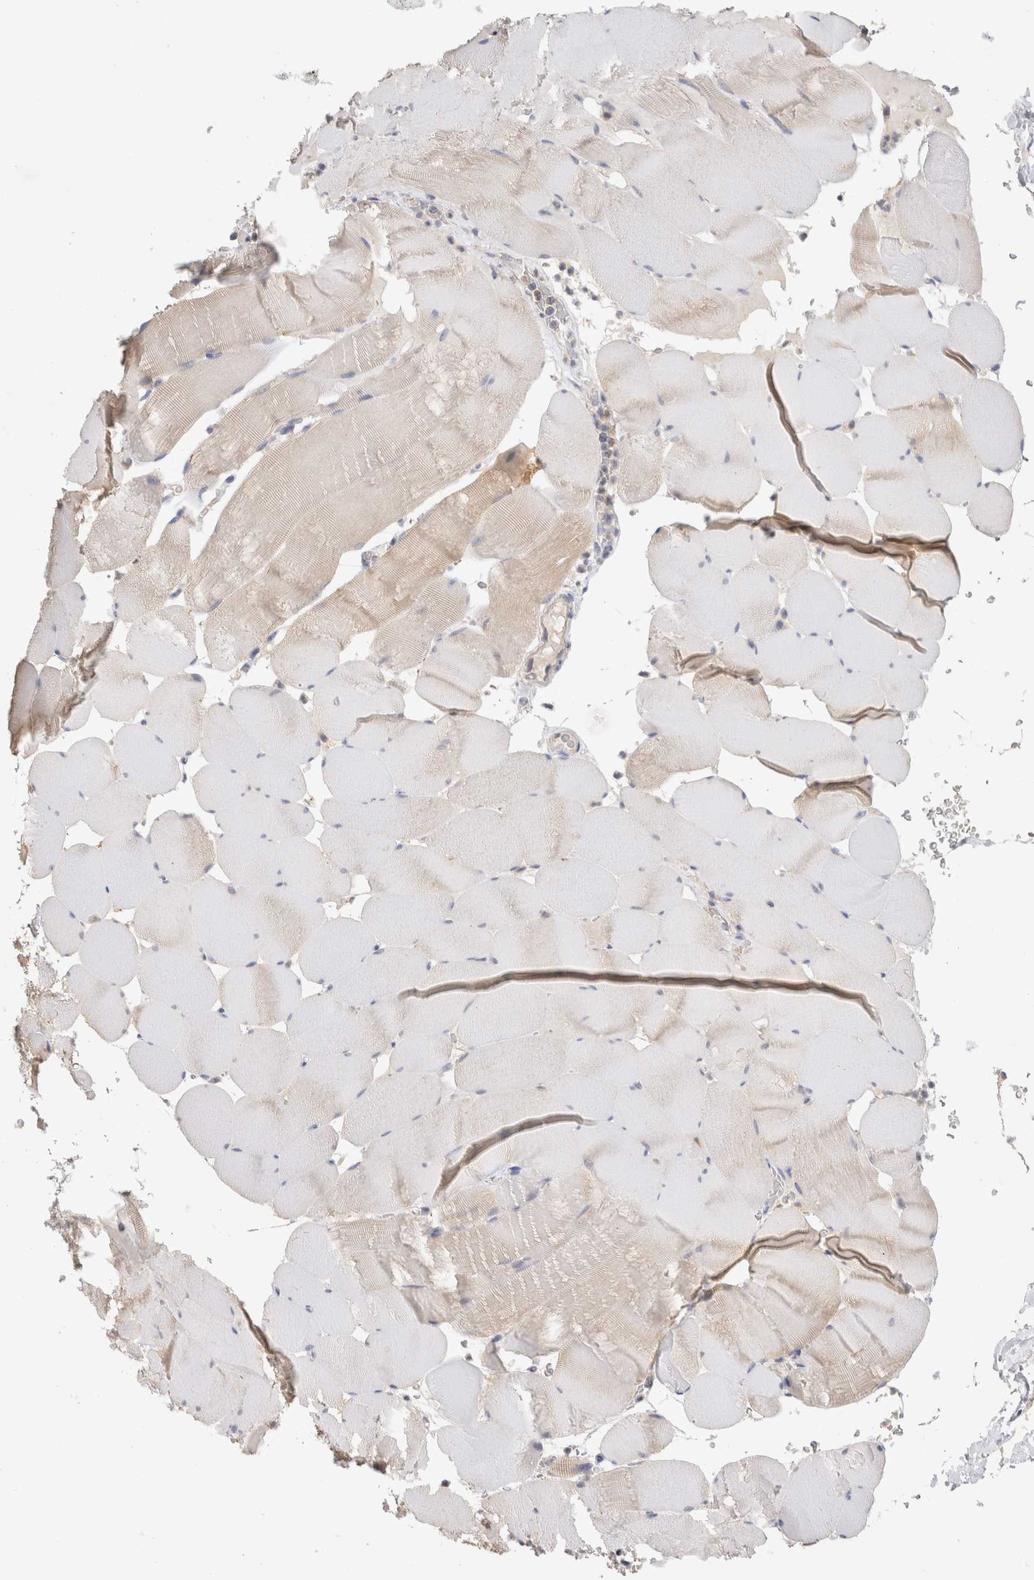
{"staining": {"intensity": "weak", "quantity": "25%-75%", "location": "cytoplasmic/membranous"}, "tissue": "skeletal muscle", "cell_type": "Myocytes", "image_type": "normal", "snomed": [{"axis": "morphology", "description": "Normal tissue, NOS"}, {"axis": "topography", "description": "Skeletal muscle"}], "caption": "Weak cytoplasmic/membranous staining for a protein is appreciated in approximately 25%-75% of myocytes of normal skeletal muscle using IHC.", "gene": "GAS1", "patient": {"sex": "male", "age": 62}}